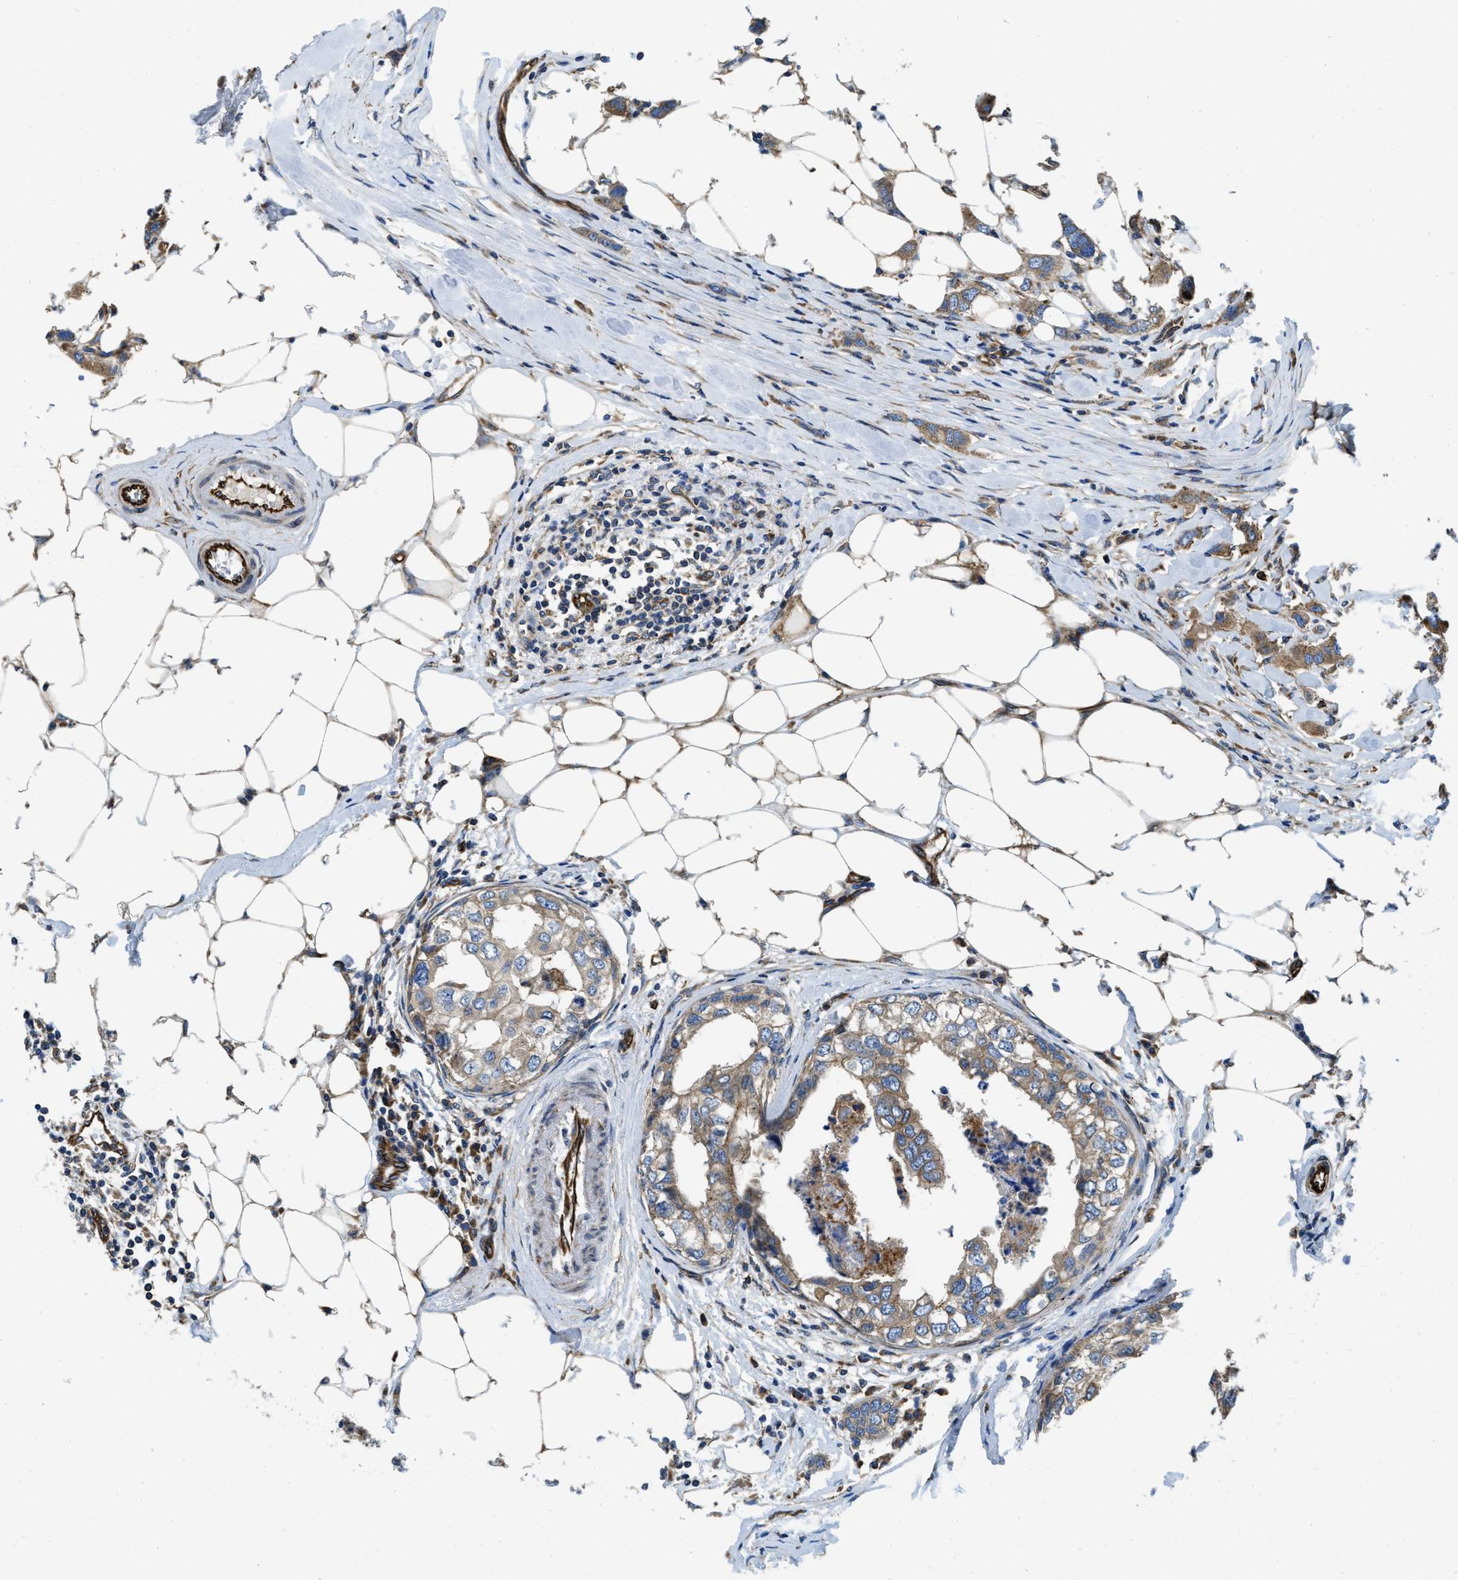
{"staining": {"intensity": "moderate", "quantity": ">75%", "location": "cytoplasmic/membranous"}, "tissue": "breast cancer", "cell_type": "Tumor cells", "image_type": "cancer", "snomed": [{"axis": "morphology", "description": "Duct carcinoma"}, {"axis": "topography", "description": "Breast"}], "caption": "High-power microscopy captured an immunohistochemistry (IHC) image of breast cancer (intraductal carcinoma), revealing moderate cytoplasmic/membranous staining in approximately >75% of tumor cells. The staining was performed using DAB (3,3'-diaminobenzidine) to visualize the protein expression in brown, while the nuclei were stained in blue with hematoxylin (Magnification: 20x).", "gene": "HSD17B12", "patient": {"sex": "female", "age": 50}}